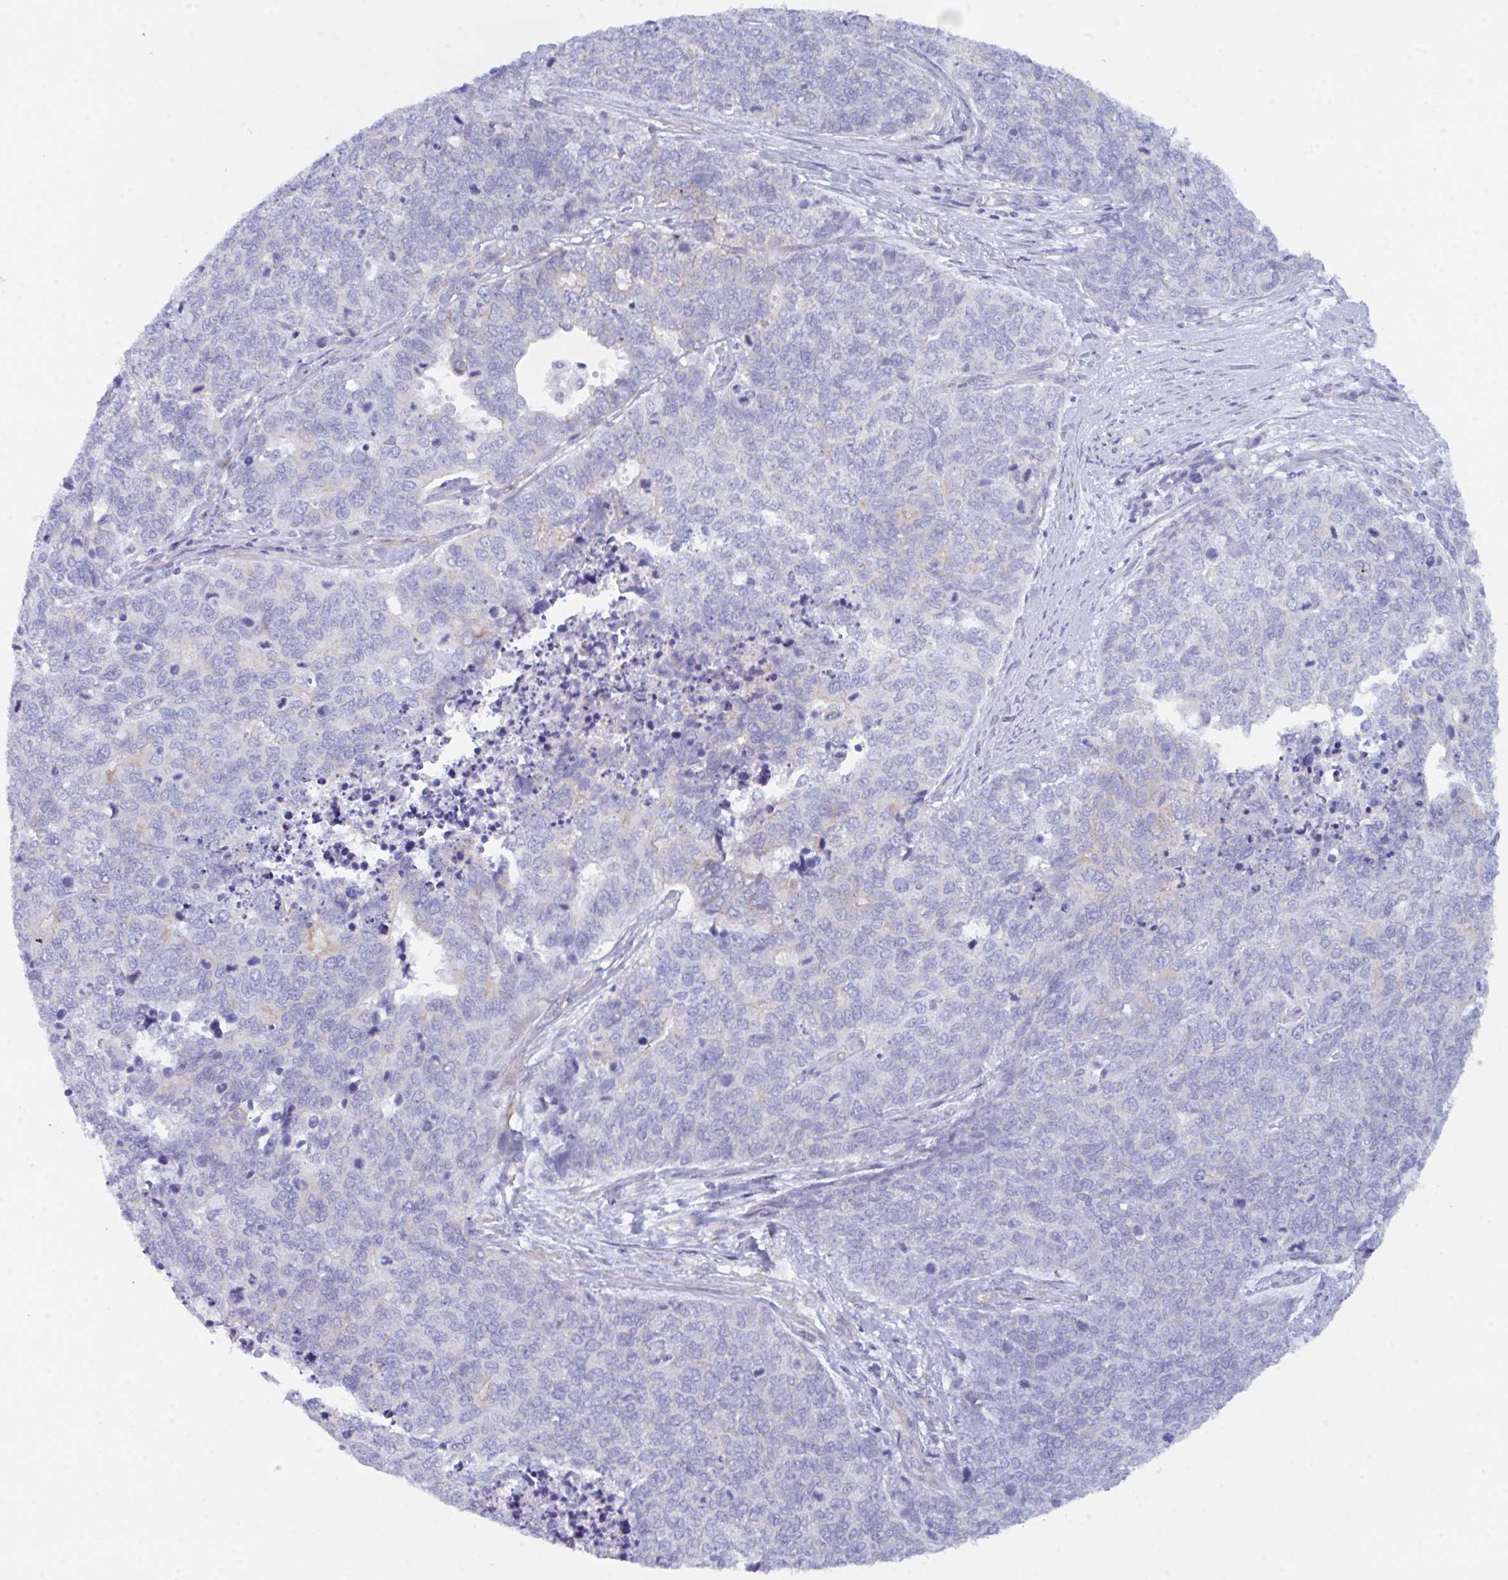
{"staining": {"intensity": "negative", "quantity": "none", "location": "none"}, "tissue": "cervical cancer", "cell_type": "Tumor cells", "image_type": "cancer", "snomed": [{"axis": "morphology", "description": "Adenocarcinoma, NOS"}, {"axis": "topography", "description": "Cervix"}], "caption": "The micrograph displays no staining of tumor cells in cervical cancer (adenocarcinoma). (DAB immunohistochemistry (IHC), high magnification).", "gene": "CEP170B", "patient": {"sex": "female", "age": 63}}